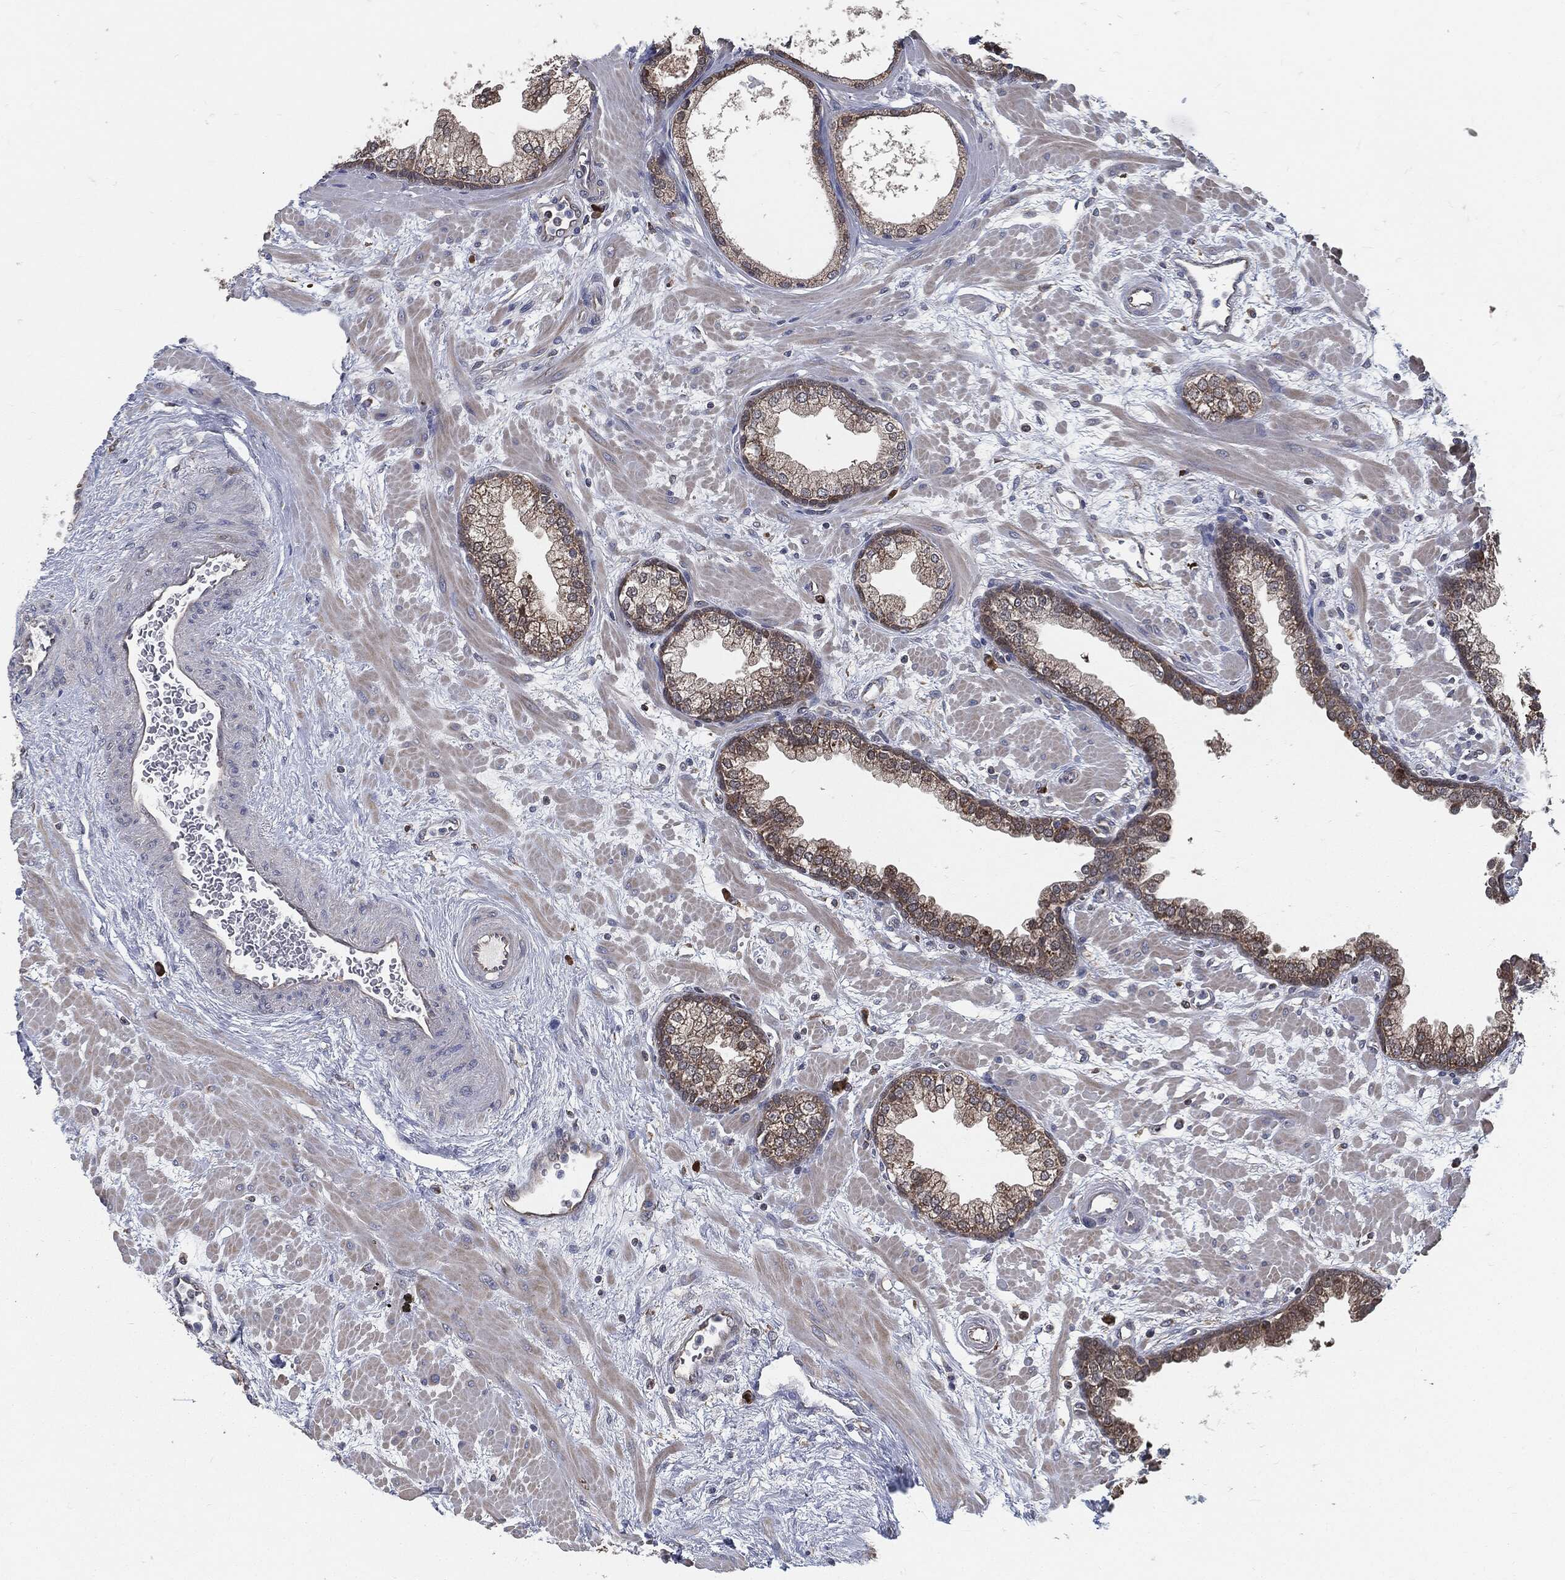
{"staining": {"intensity": "weak", "quantity": "25%-75%", "location": "cytoplasmic/membranous"}, "tissue": "prostate", "cell_type": "Glandular cells", "image_type": "normal", "snomed": [{"axis": "morphology", "description": "Normal tissue, NOS"}, {"axis": "topography", "description": "Prostate"}], "caption": "Prostate stained with DAB immunohistochemistry reveals low levels of weak cytoplasmic/membranous expression in approximately 25%-75% of glandular cells. The protein of interest is shown in brown color, while the nuclei are stained blue.", "gene": "PRDX4", "patient": {"sex": "male", "age": 63}}